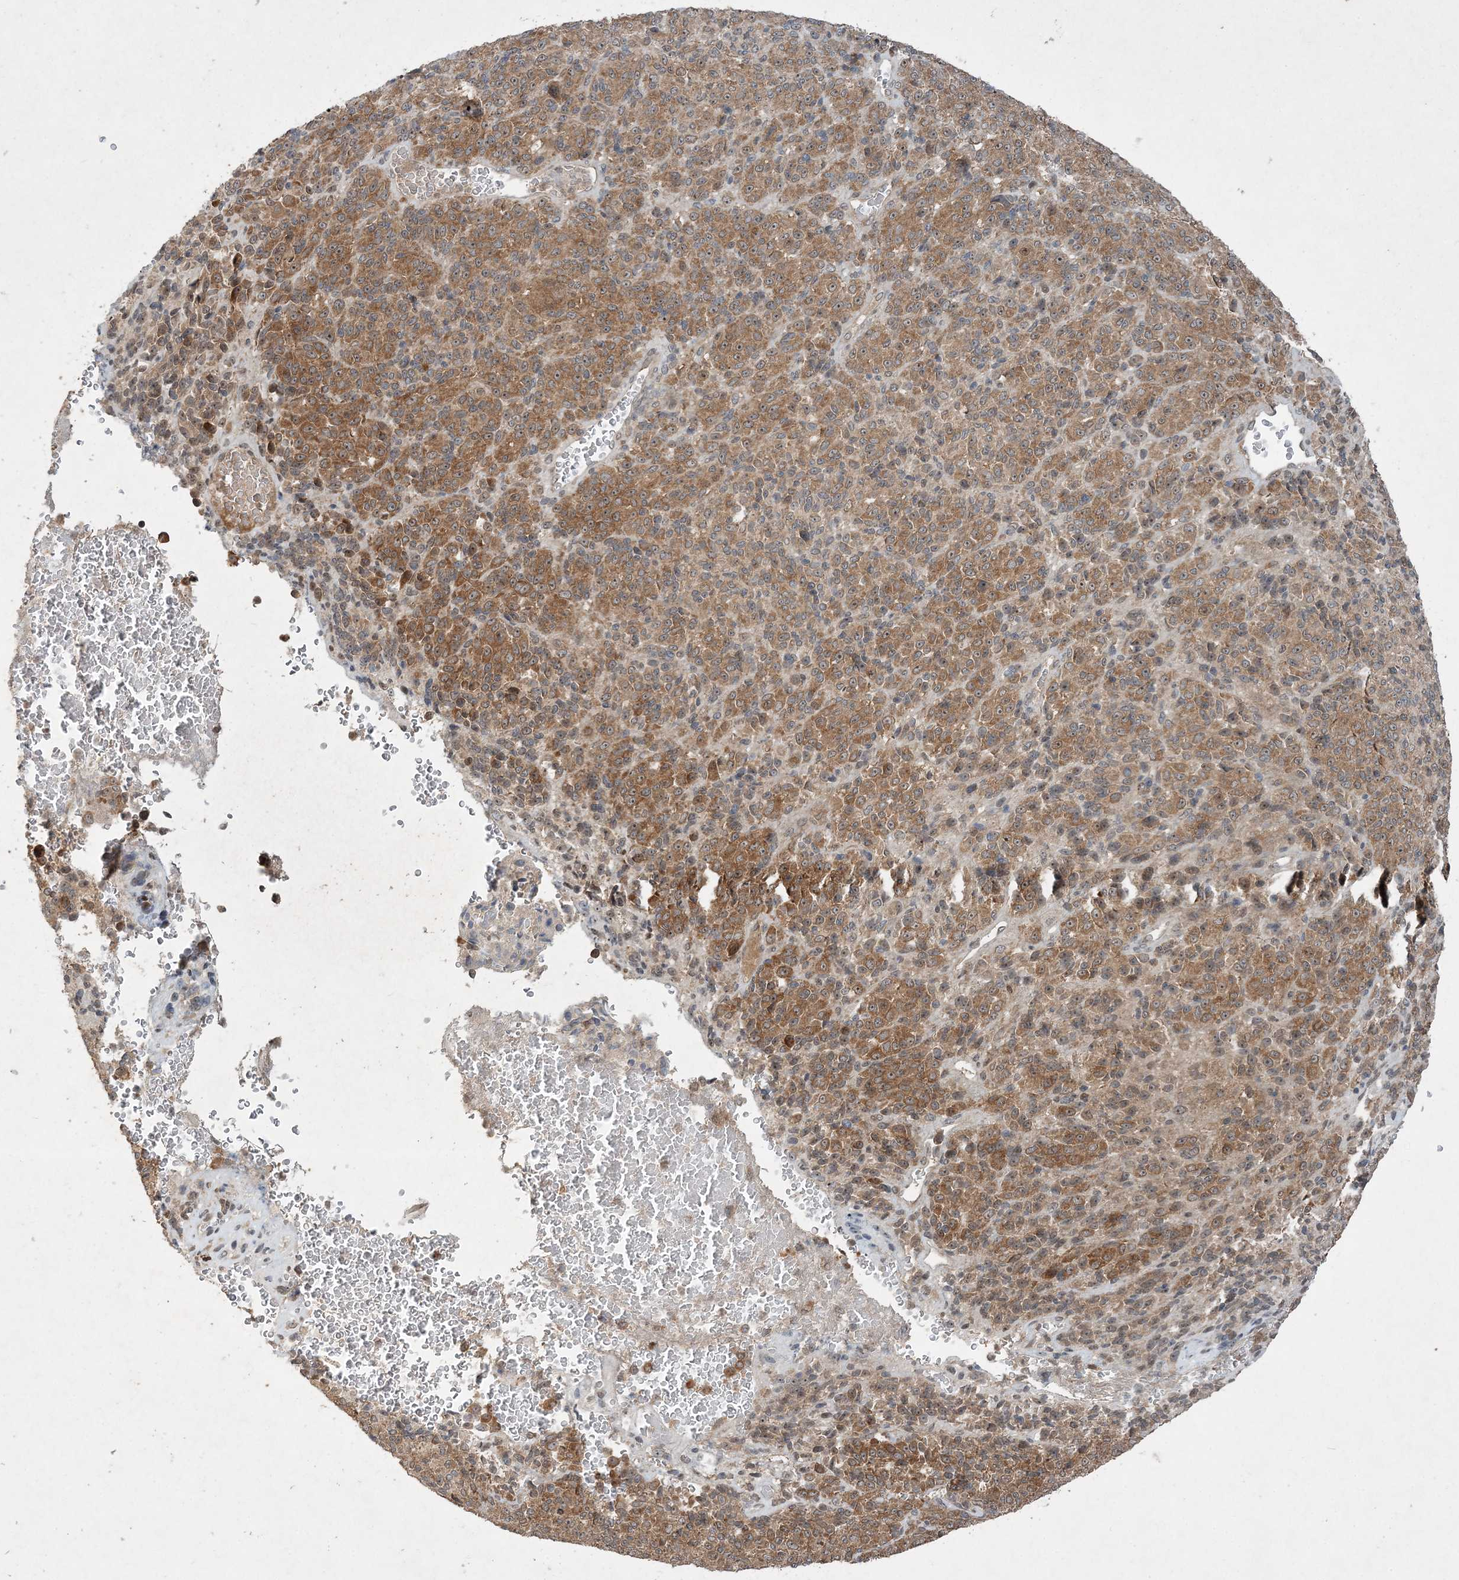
{"staining": {"intensity": "moderate", "quantity": ">75%", "location": "cytoplasmic/membranous,nuclear"}, "tissue": "melanoma", "cell_type": "Tumor cells", "image_type": "cancer", "snomed": [{"axis": "morphology", "description": "Malignant melanoma, Metastatic site"}, {"axis": "topography", "description": "Brain"}], "caption": "IHC of melanoma displays medium levels of moderate cytoplasmic/membranous and nuclear positivity in about >75% of tumor cells.", "gene": "UBR3", "patient": {"sex": "female", "age": 56}}